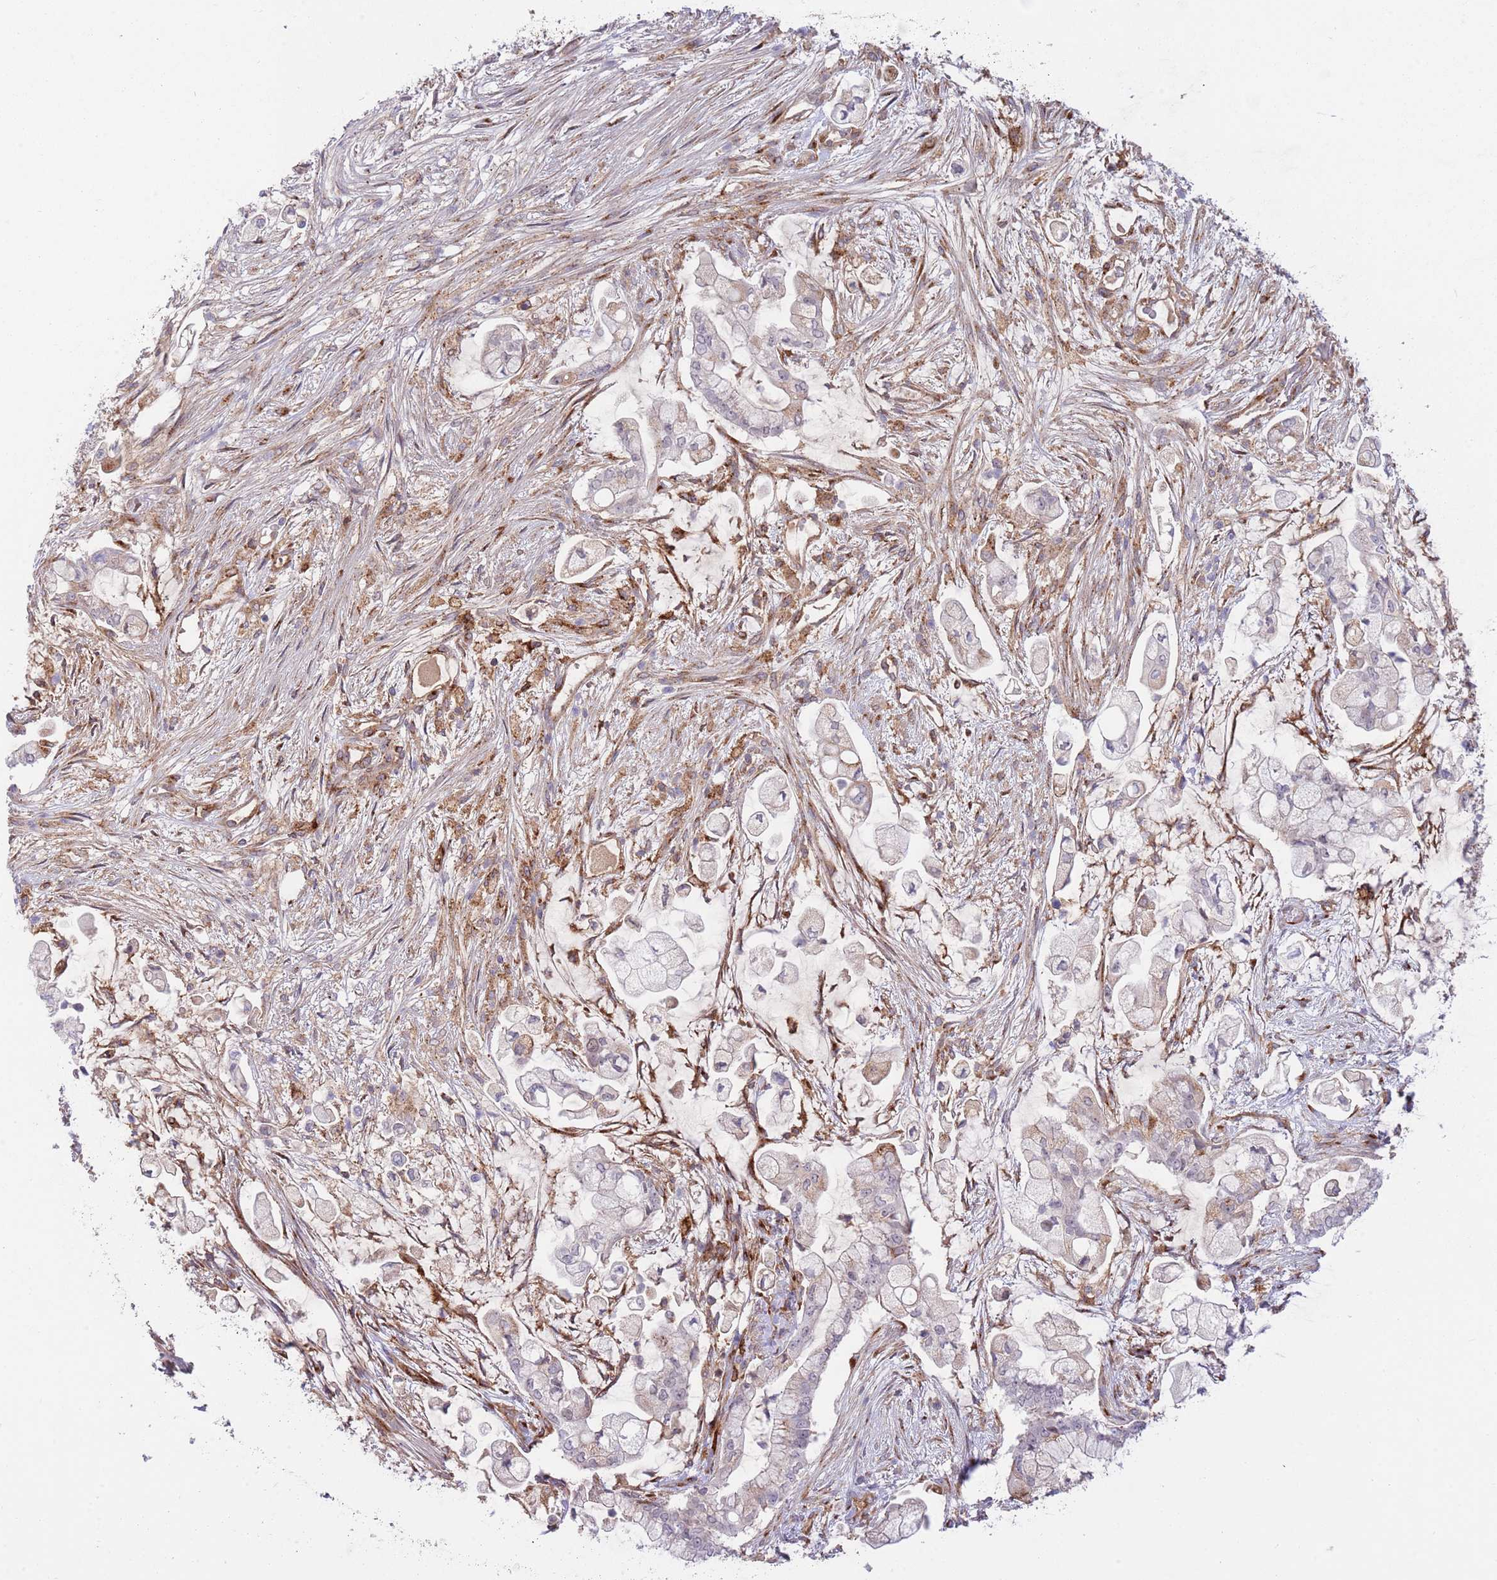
{"staining": {"intensity": "weak", "quantity": "<25%", "location": "cytoplasmic/membranous"}, "tissue": "pancreatic cancer", "cell_type": "Tumor cells", "image_type": "cancer", "snomed": [{"axis": "morphology", "description": "Adenocarcinoma, NOS"}, {"axis": "topography", "description": "Pancreas"}], "caption": "Tumor cells are negative for brown protein staining in pancreatic cancer.", "gene": "BTBD7", "patient": {"sex": "female", "age": 69}}